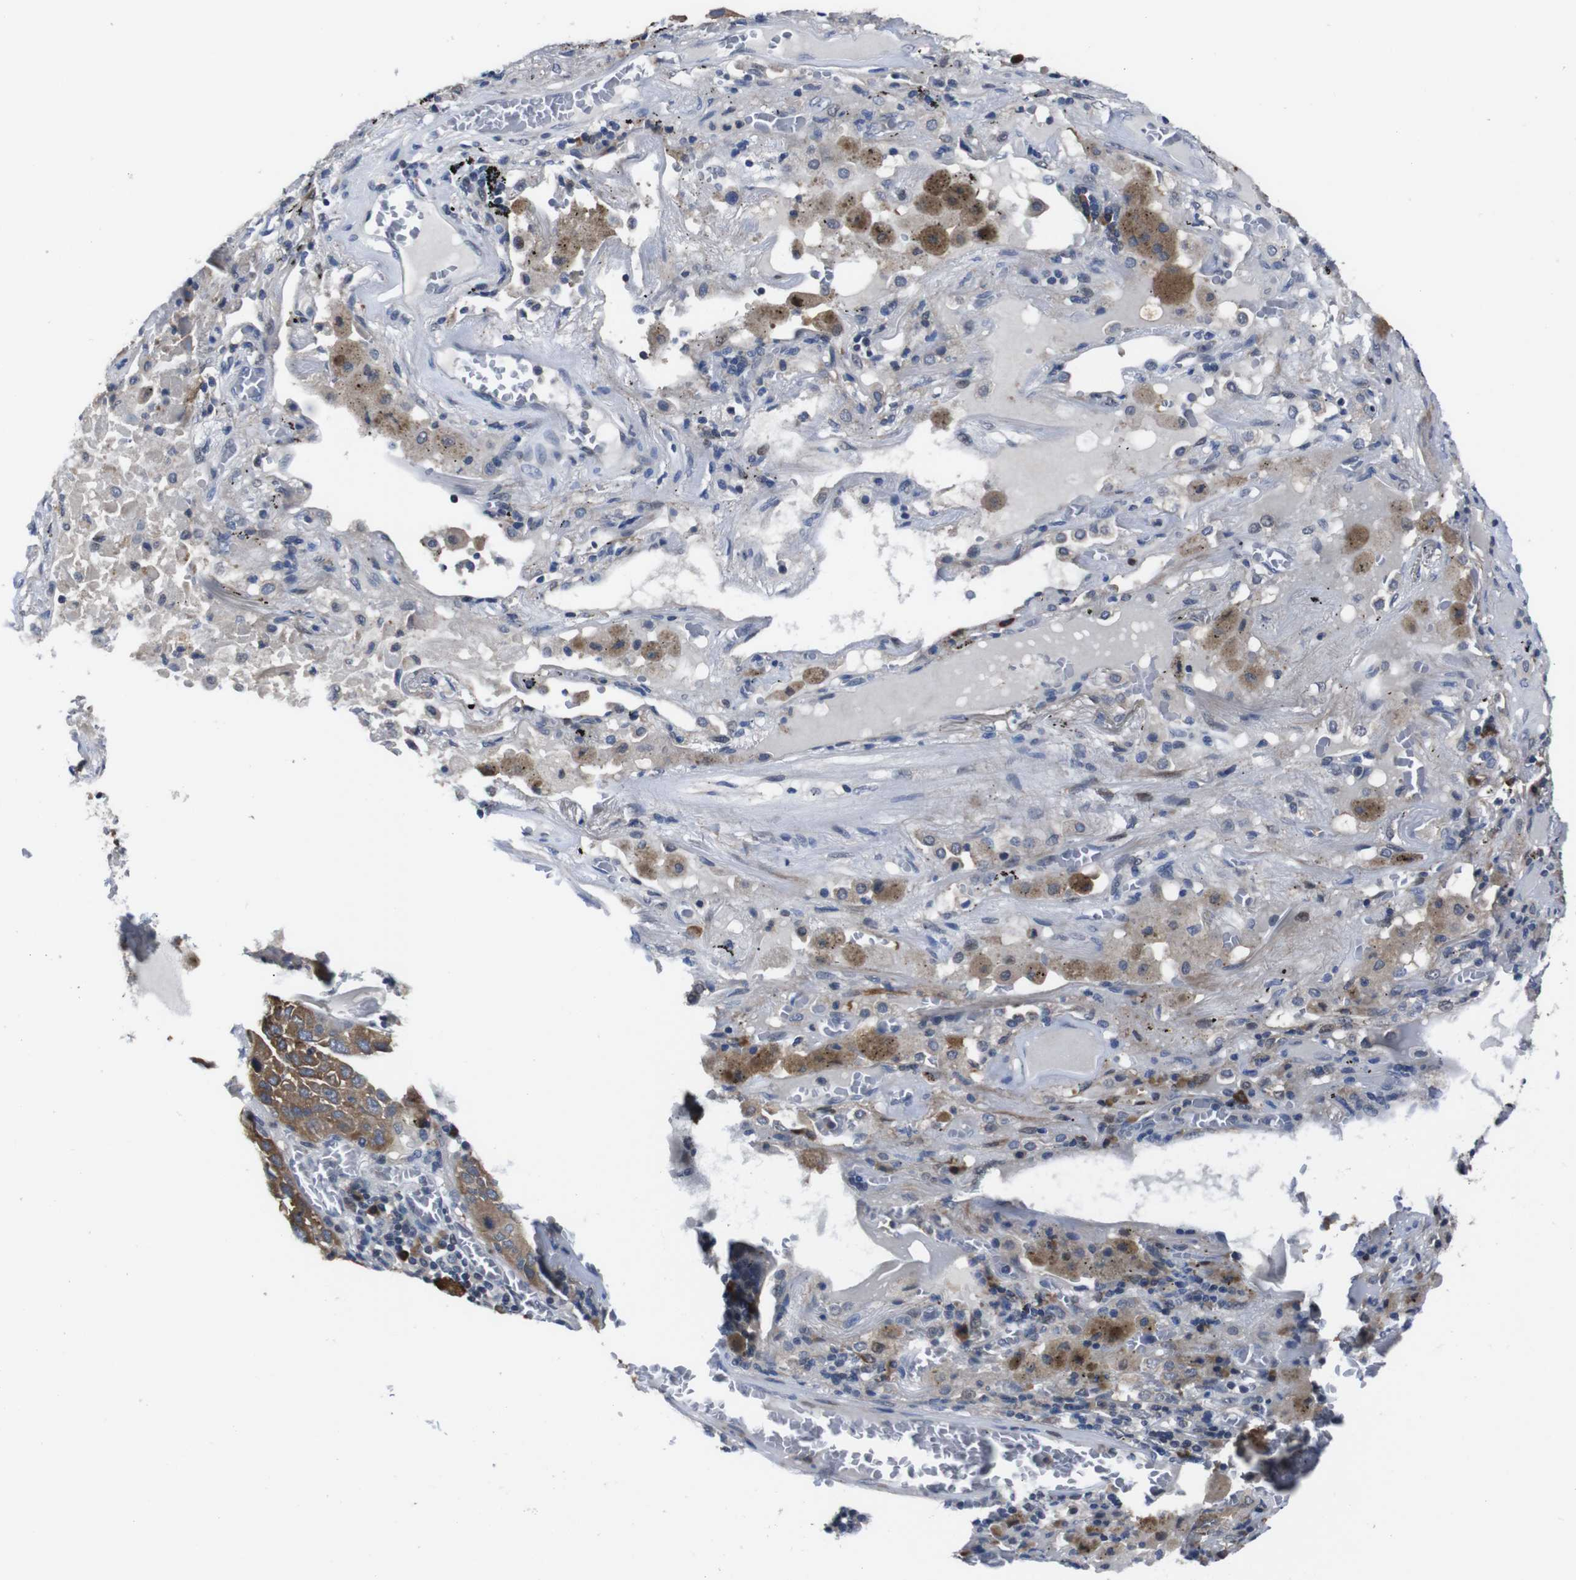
{"staining": {"intensity": "moderate", "quantity": ">75%", "location": "cytoplasmic/membranous"}, "tissue": "lung cancer", "cell_type": "Tumor cells", "image_type": "cancer", "snomed": [{"axis": "morphology", "description": "Squamous cell carcinoma, NOS"}, {"axis": "topography", "description": "Lung"}], "caption": "Immunohistochemistry histopathology image of human lung squamous cell carcinoma stained for a protein (brown), which displays medium levels of moderate cytoplasmic/membranous positivity in about >75% of tumor cells.", "gene": "SEMA4B", "patient": {"sex": "male", "age": 57}}